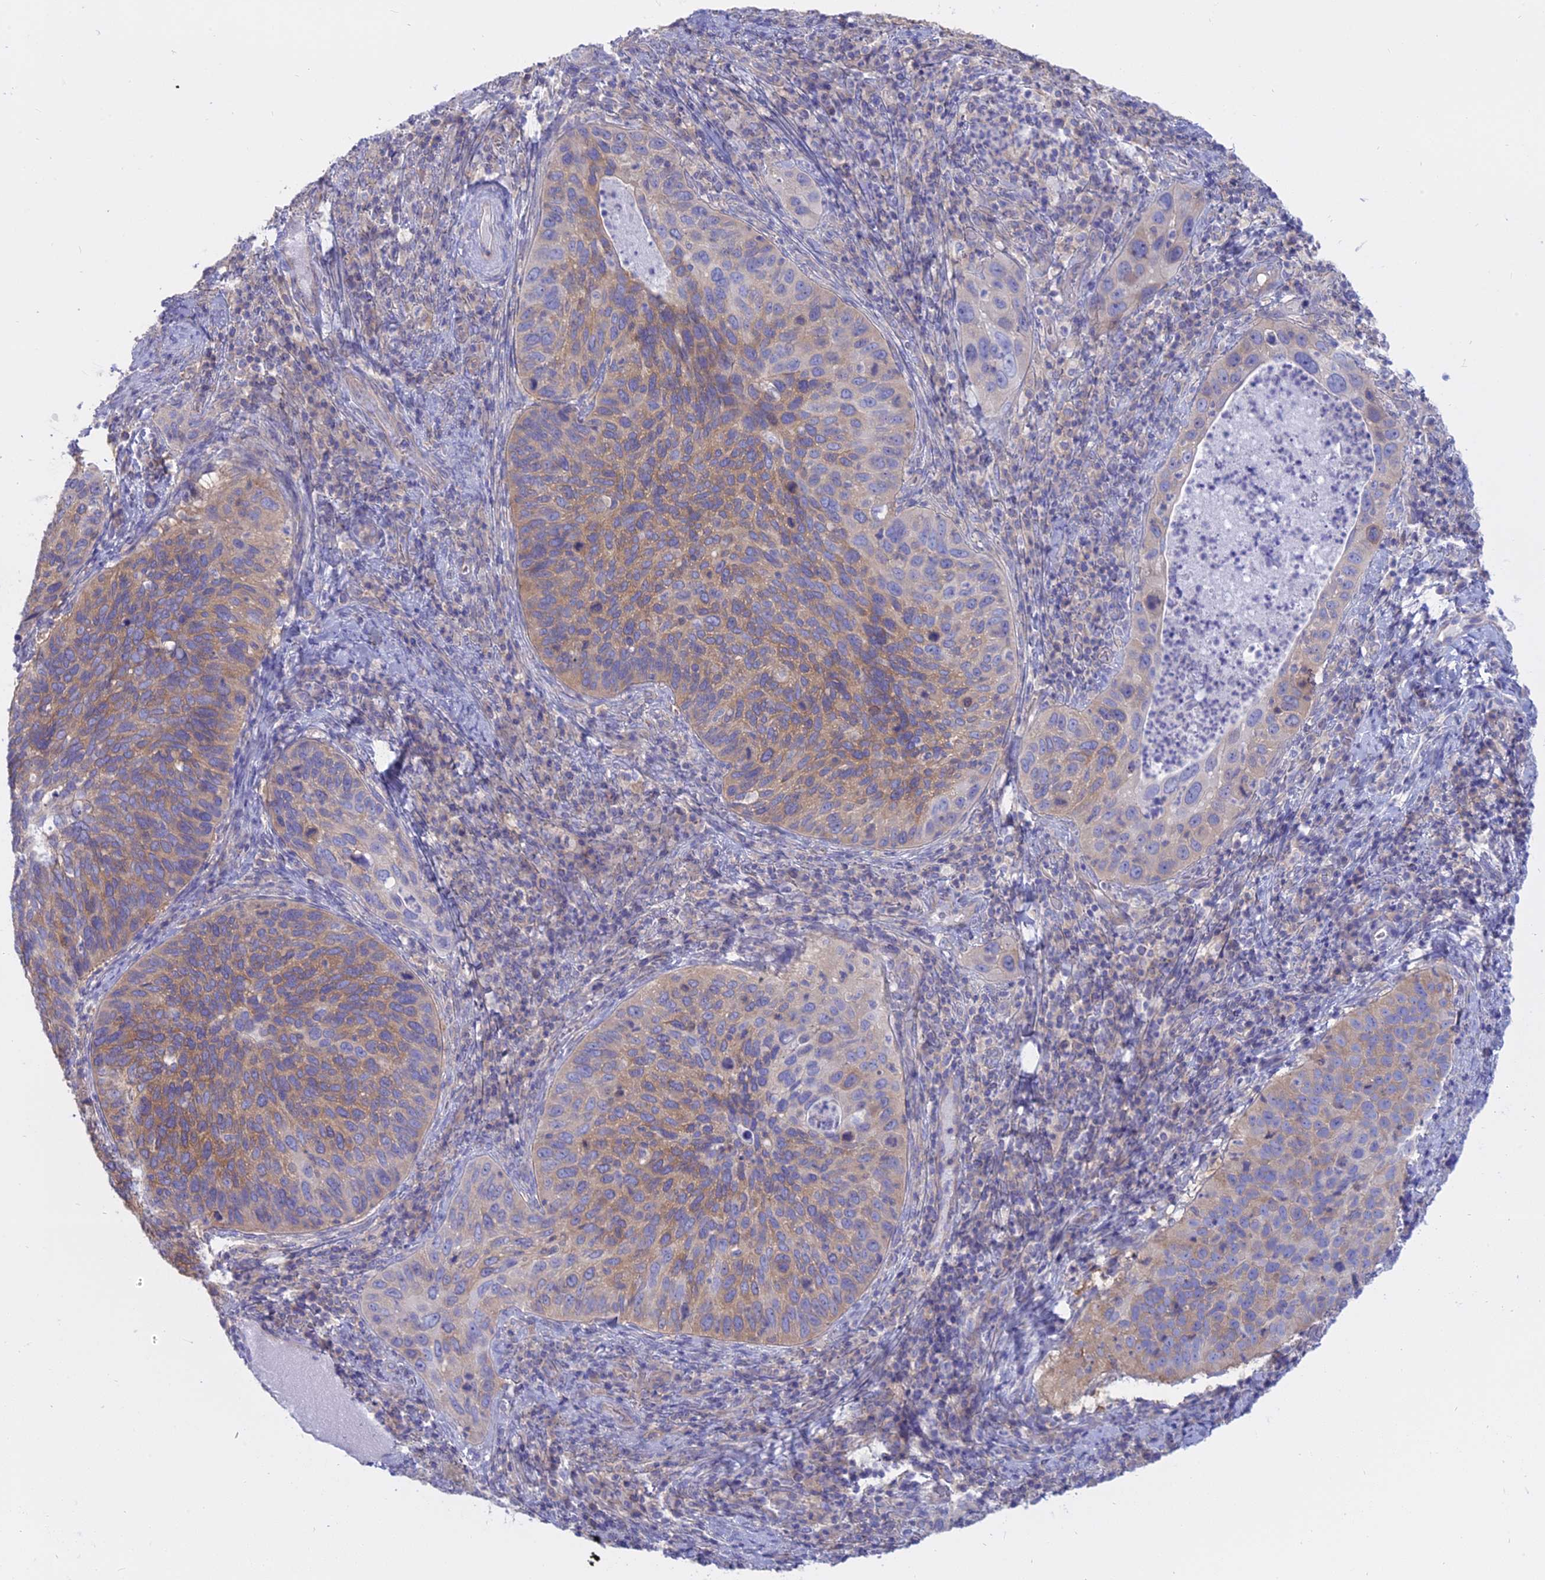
{"staining": {"intensity": "moderate", "quantity": "25%-75%", "location": "cytoplasmic/membranous"}, "tissue": "cervical cancer", "cell_type": "Tumor cells", "image_type": "cancer", "snomed": [{"axis": "morphology", "description": "Squamous cell carcinoma, NOS"}, {"axis": "topography", "description": "Cervix"}], "caption": "Immunohistochemistry histopathology image of human cervical cancer (squamous cell carcinoma) stained for a protein (brown), which displays medium levels of moderate cytoplasmic/membranous expression in approximately 25%-75% of tumor cells.", "gene": "AHCYL1", "patient": {"sex": "female", "age": 38}}